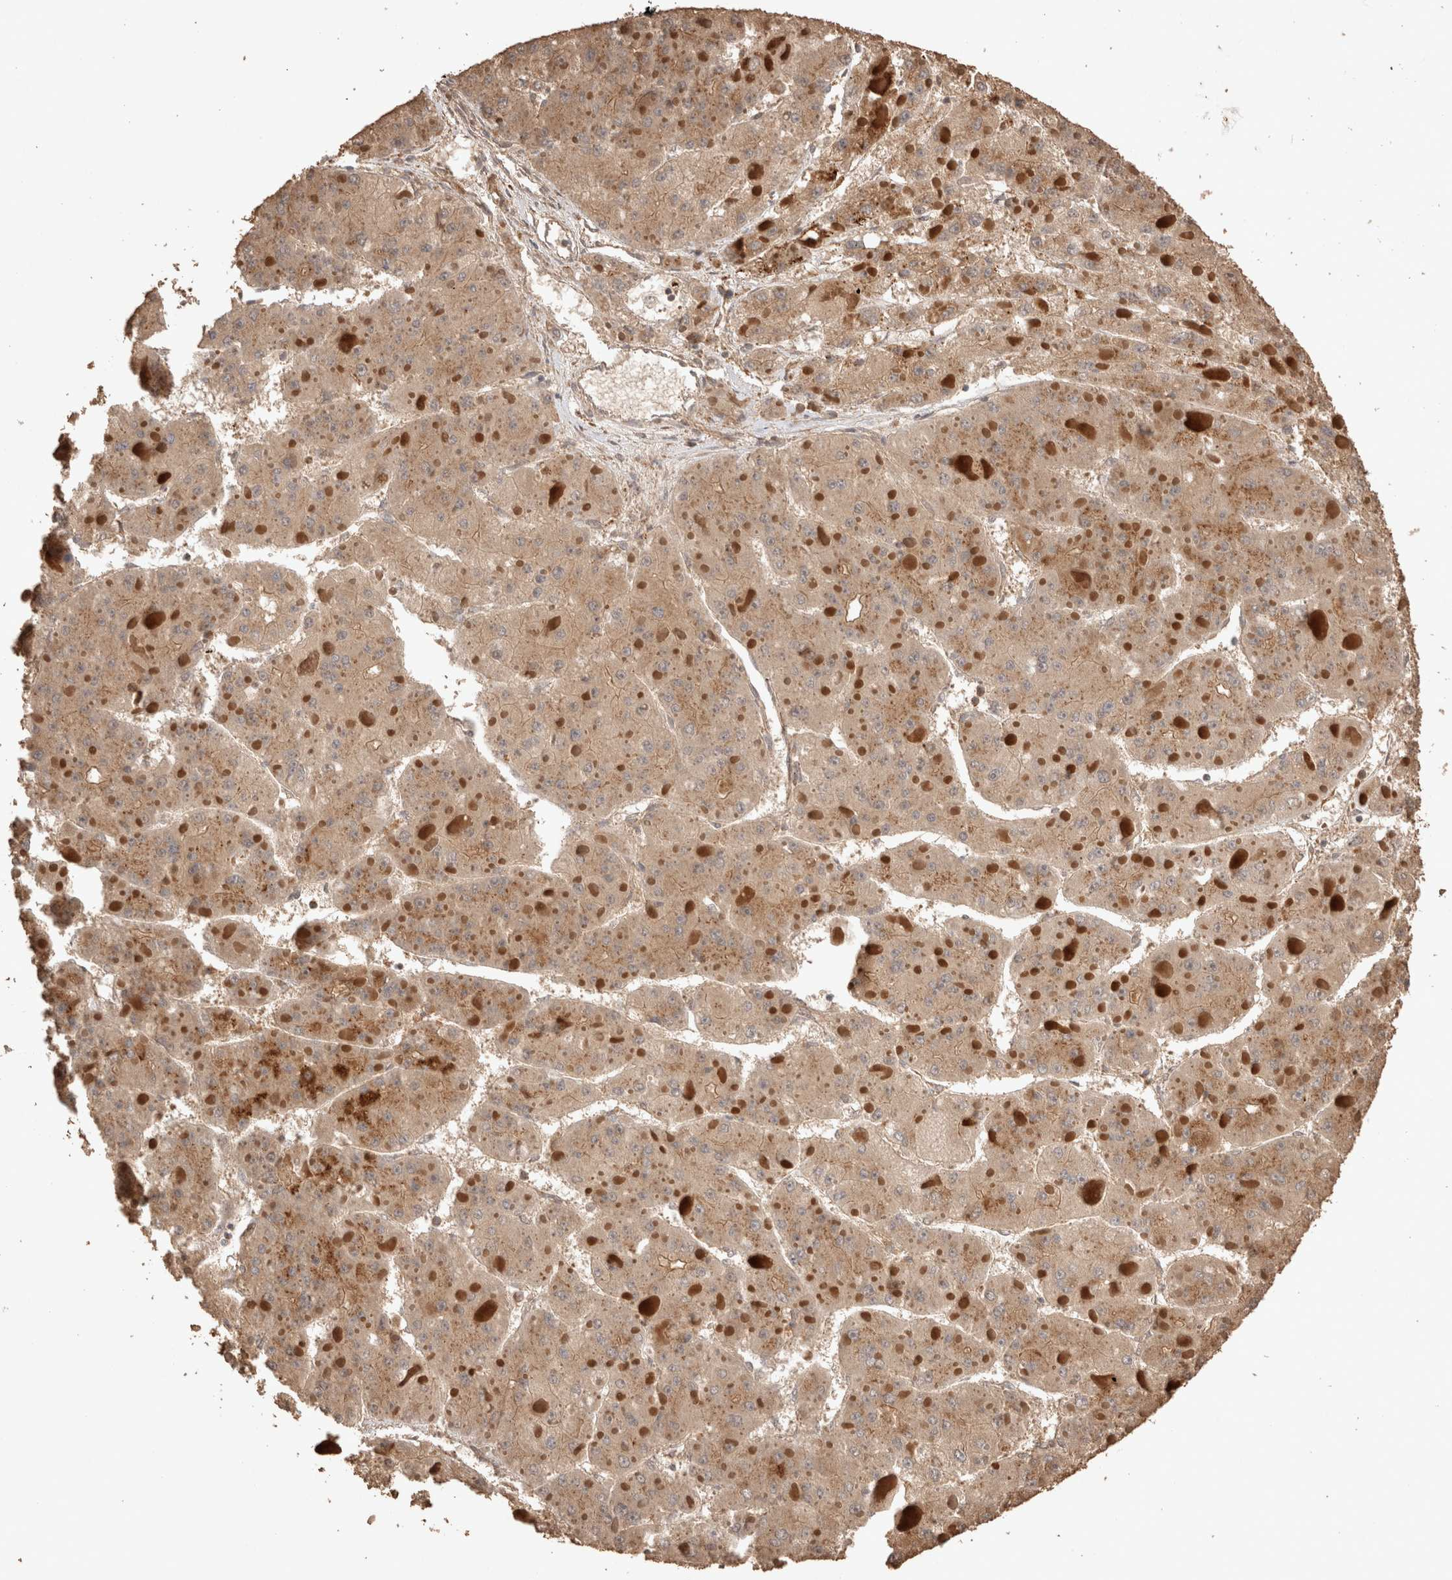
{"staining": {"intensity": "moderate", "quantity": ">75%", "location": "cytoplasmic/membranous"}, "tissue": "liver cancer", "cell_type": "Tumor cells", "image_type": "cancer", "snomed": [{"axis": "morphology", "description": "Carcinoma, Hepatocellular, NOS"}, {"axis": "topography", "description": "Liver"}], "caption": "High-magnification brightfield microscopy of liver hepatocellular carcinoma stained with DAB (3,3'-diaminobenzidine) (brown) and counterstained with hematoxylin (blue). tumor cells exhibit moderate cytoplasmic/membranous staining is present in about>75% of cells. Nuclei are stained in blue.", "gene": "VPS28", "patient": {"sex": "female", "age": 73}}